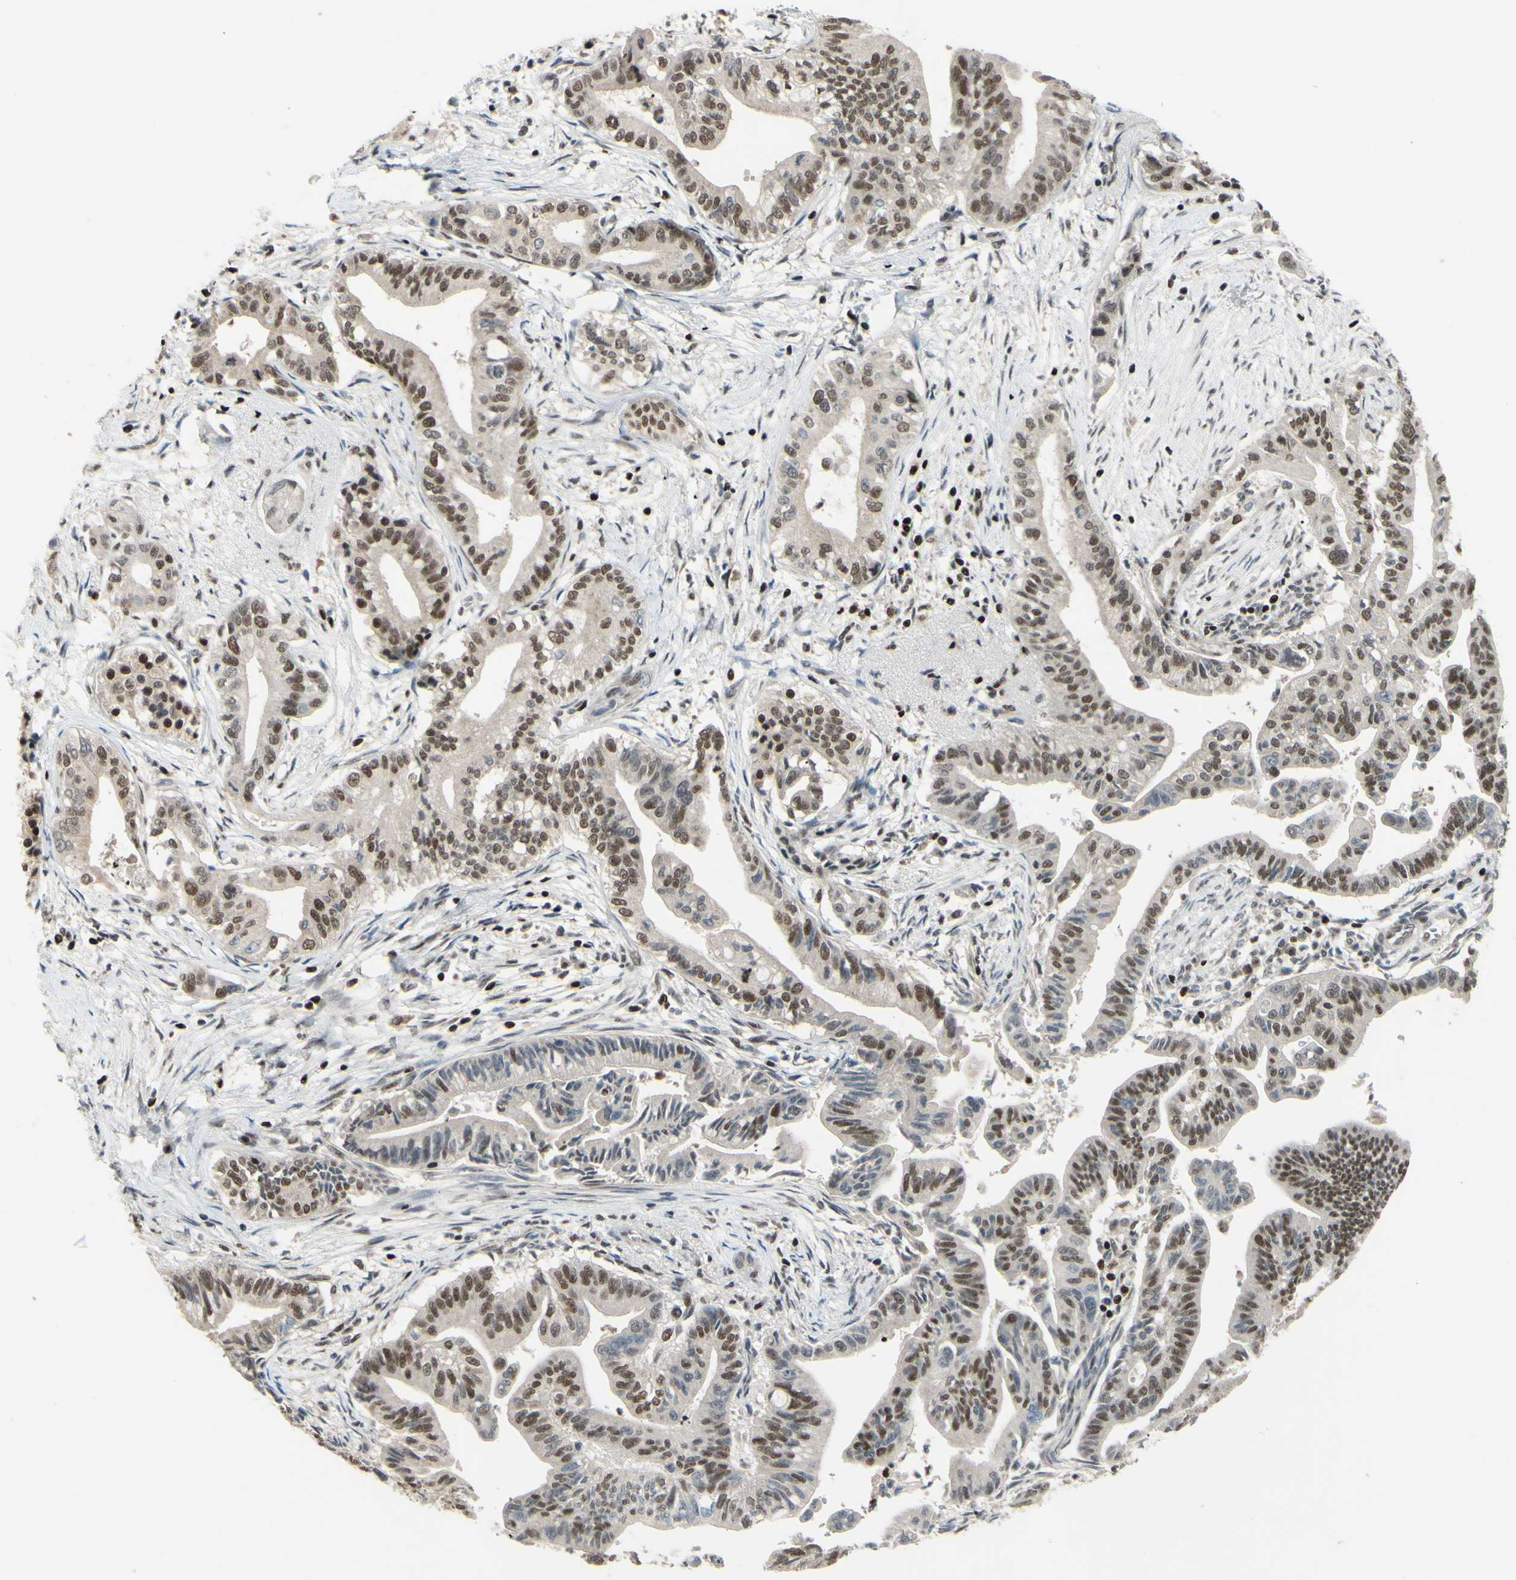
{"staining": {"intensity": "weak", "quantity": ">75%", "location": "cytoplasmic/membranous,nuclear"}, "tissue": "pancreatic cancer", "cell_type": "Tumor cells", "image_type": "cancer", "snomed": [{"axis": "morphology", "description": "Adenocarcinoma, NOS"}, {"axis": "topography", "description": "Pancreas"}], "caption": "Immunohistochemistry (IHC) staining of pancreatic adenocarcinoma, which reveals low levels of weak cytoplasmic/membranous and nuclear expression in about >75% of tumor cells indicating weak cytoplasmic/membranous and nuclear protein staining. The staining was performed using DAB (brown) for protein detection and nuclei were counterstained in hematoxylin (blue).", "gene": "SP4", "patient": {"sex": "male", "age": 70}}